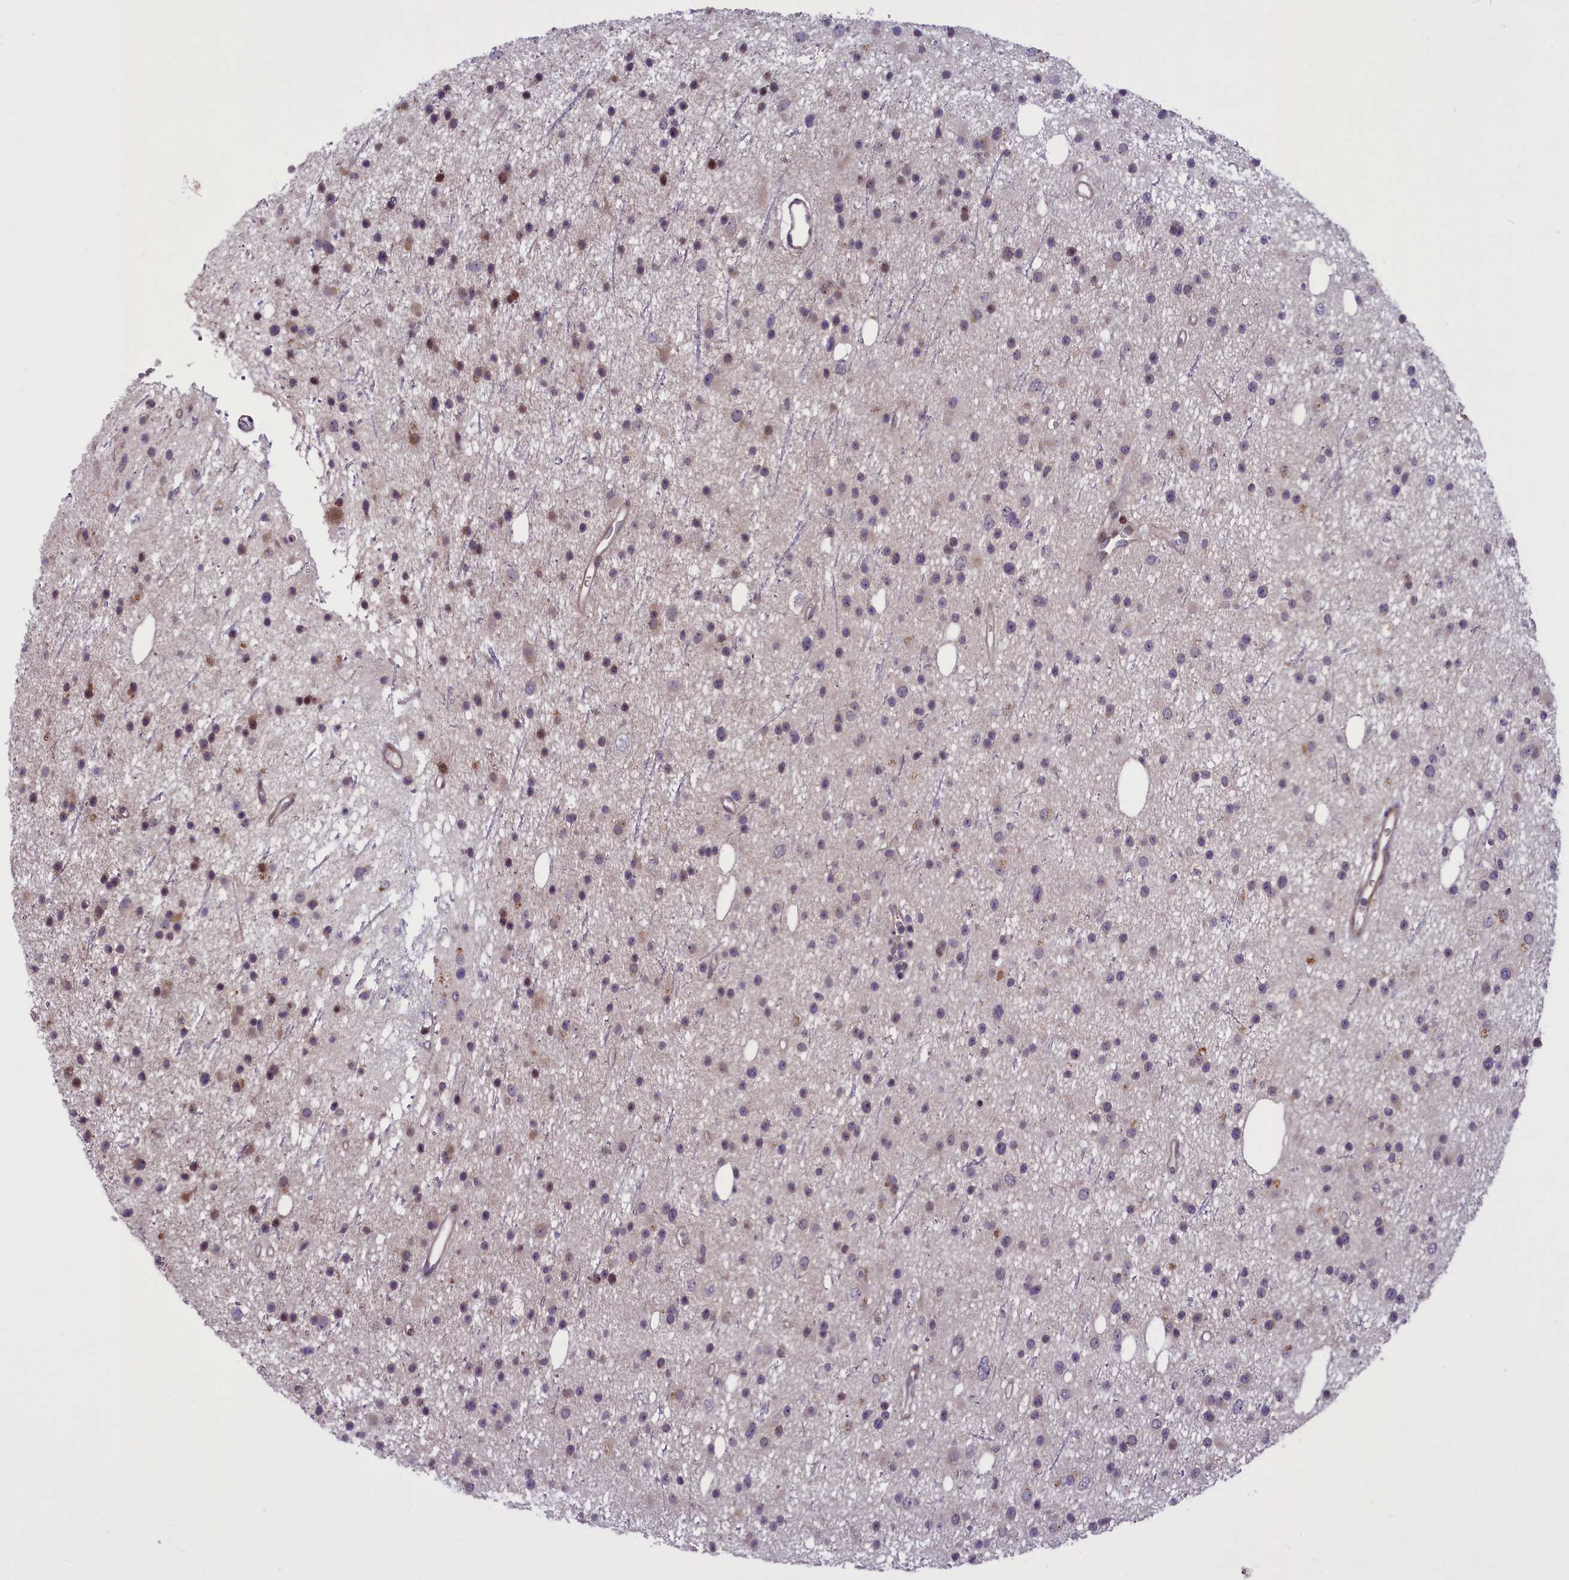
{"staining": {"intensity": "moderate", "quantity": "<25%", "location": "nuclear"}, "tissue": "glioma", "cell_type": "Tumor cells", "image_type": "cancer", "snomed": [{"axis": "morphology", "description": "Glioma, malignant, Low grade"}, {"axis": "topography", "description": "Cerebral cortex"}], "caption": "The micrograph reveals immunohistochemical staining of glioma. There is moderate nuclear expression is present in approximately <25% of tumor cells. The protein is shown in brown color, while the nuclei are stained blue.", "gene": "MAN2C1", "patient": {"sex": "female", "age": 39}}